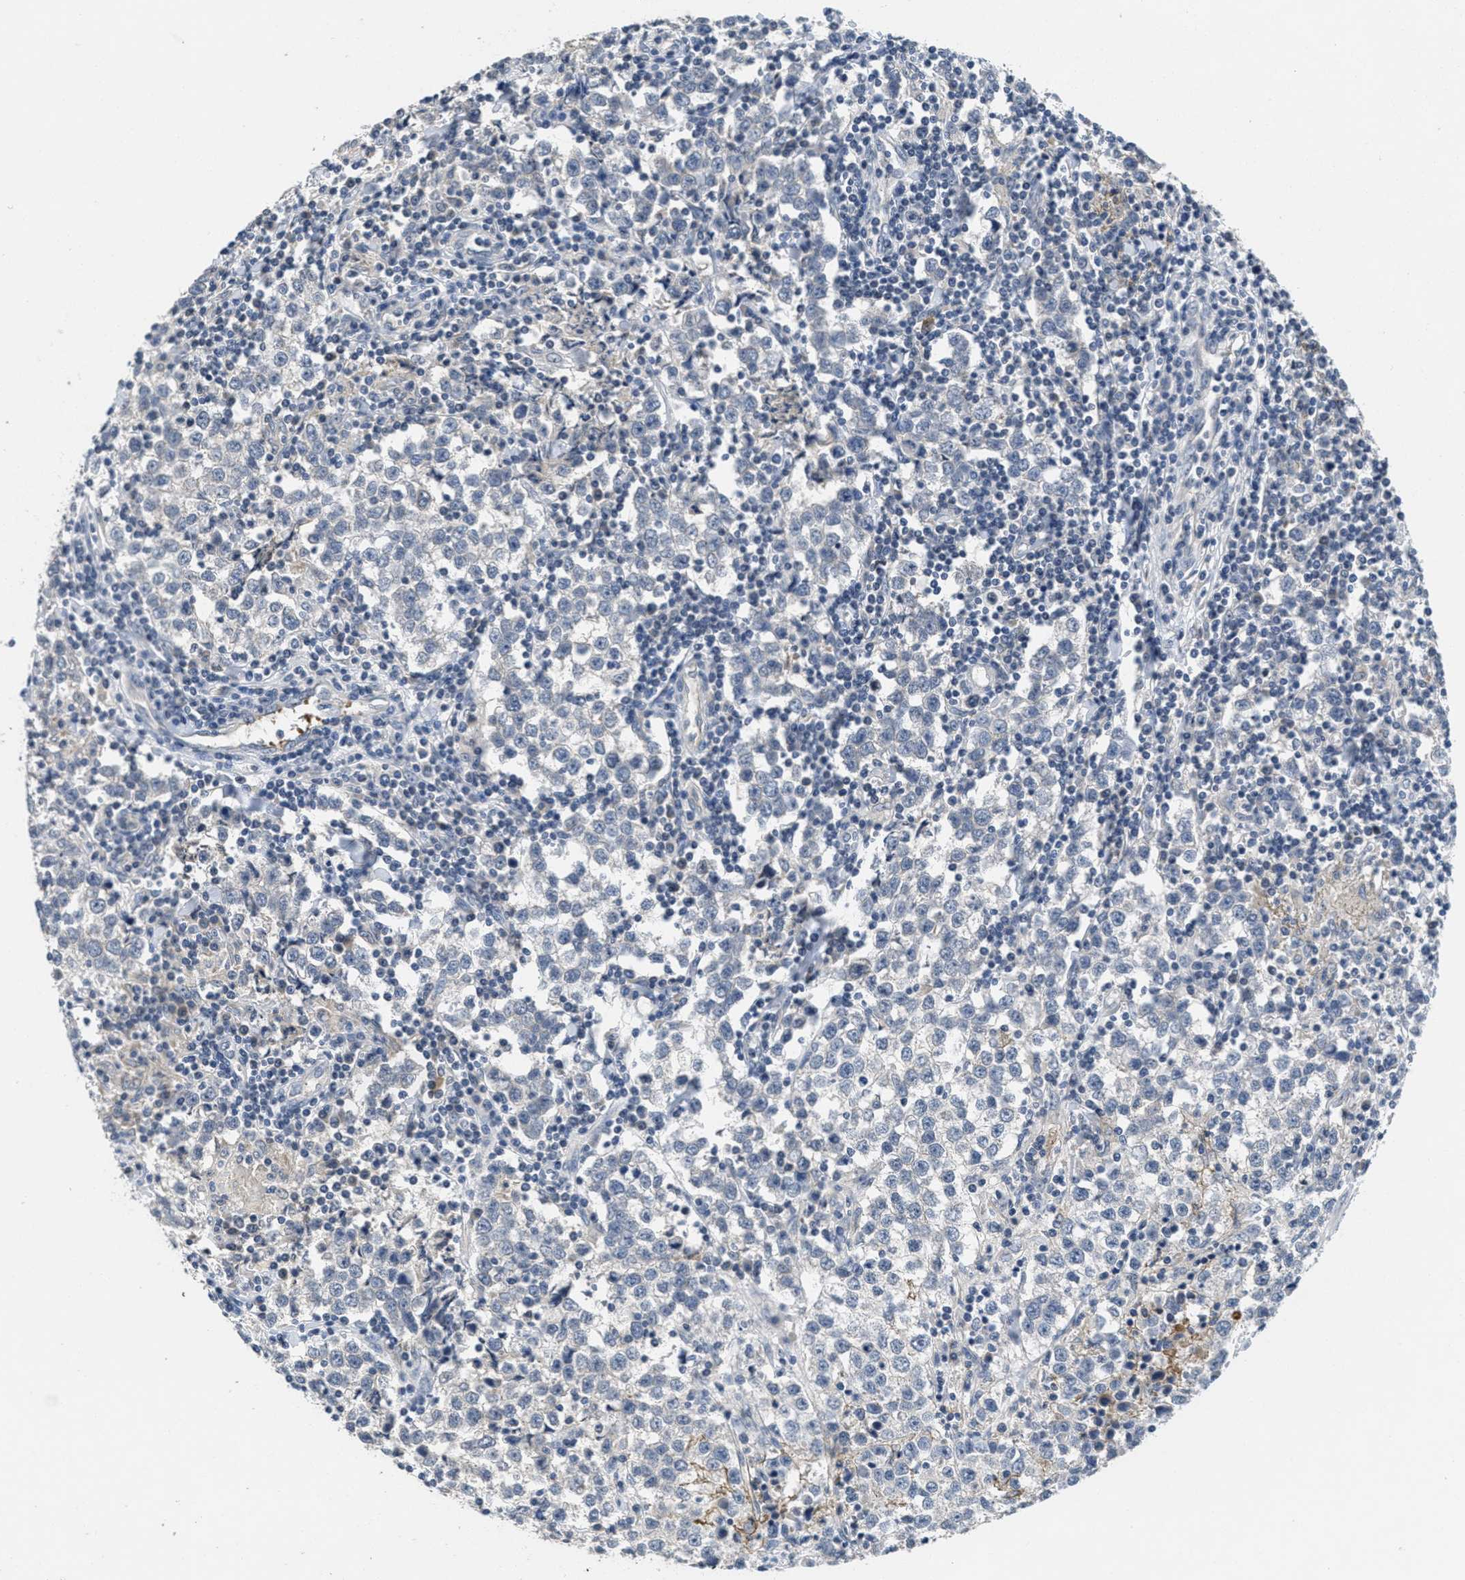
{"staining": {"intensity": "negative", "quantity": "none", "location": "none"}, "tissue": "testis cancer", "cell_type": "Tumor cells", "image_type": "cancer", "snomed": [{"axis": "morphology", "description": "Seminoma, NOS"}, {"axis": "morphology", "description": "Carcinoma, Embryonal, NOS"}, {"axis": "topography", "description": "Testis"}], "caption": "Immunohistochemical staining of human testis cancer exhibits no significant expression in tumor cells.", "gene": "ANGPT1", "patient": {"sex": "male", "age": 36}}